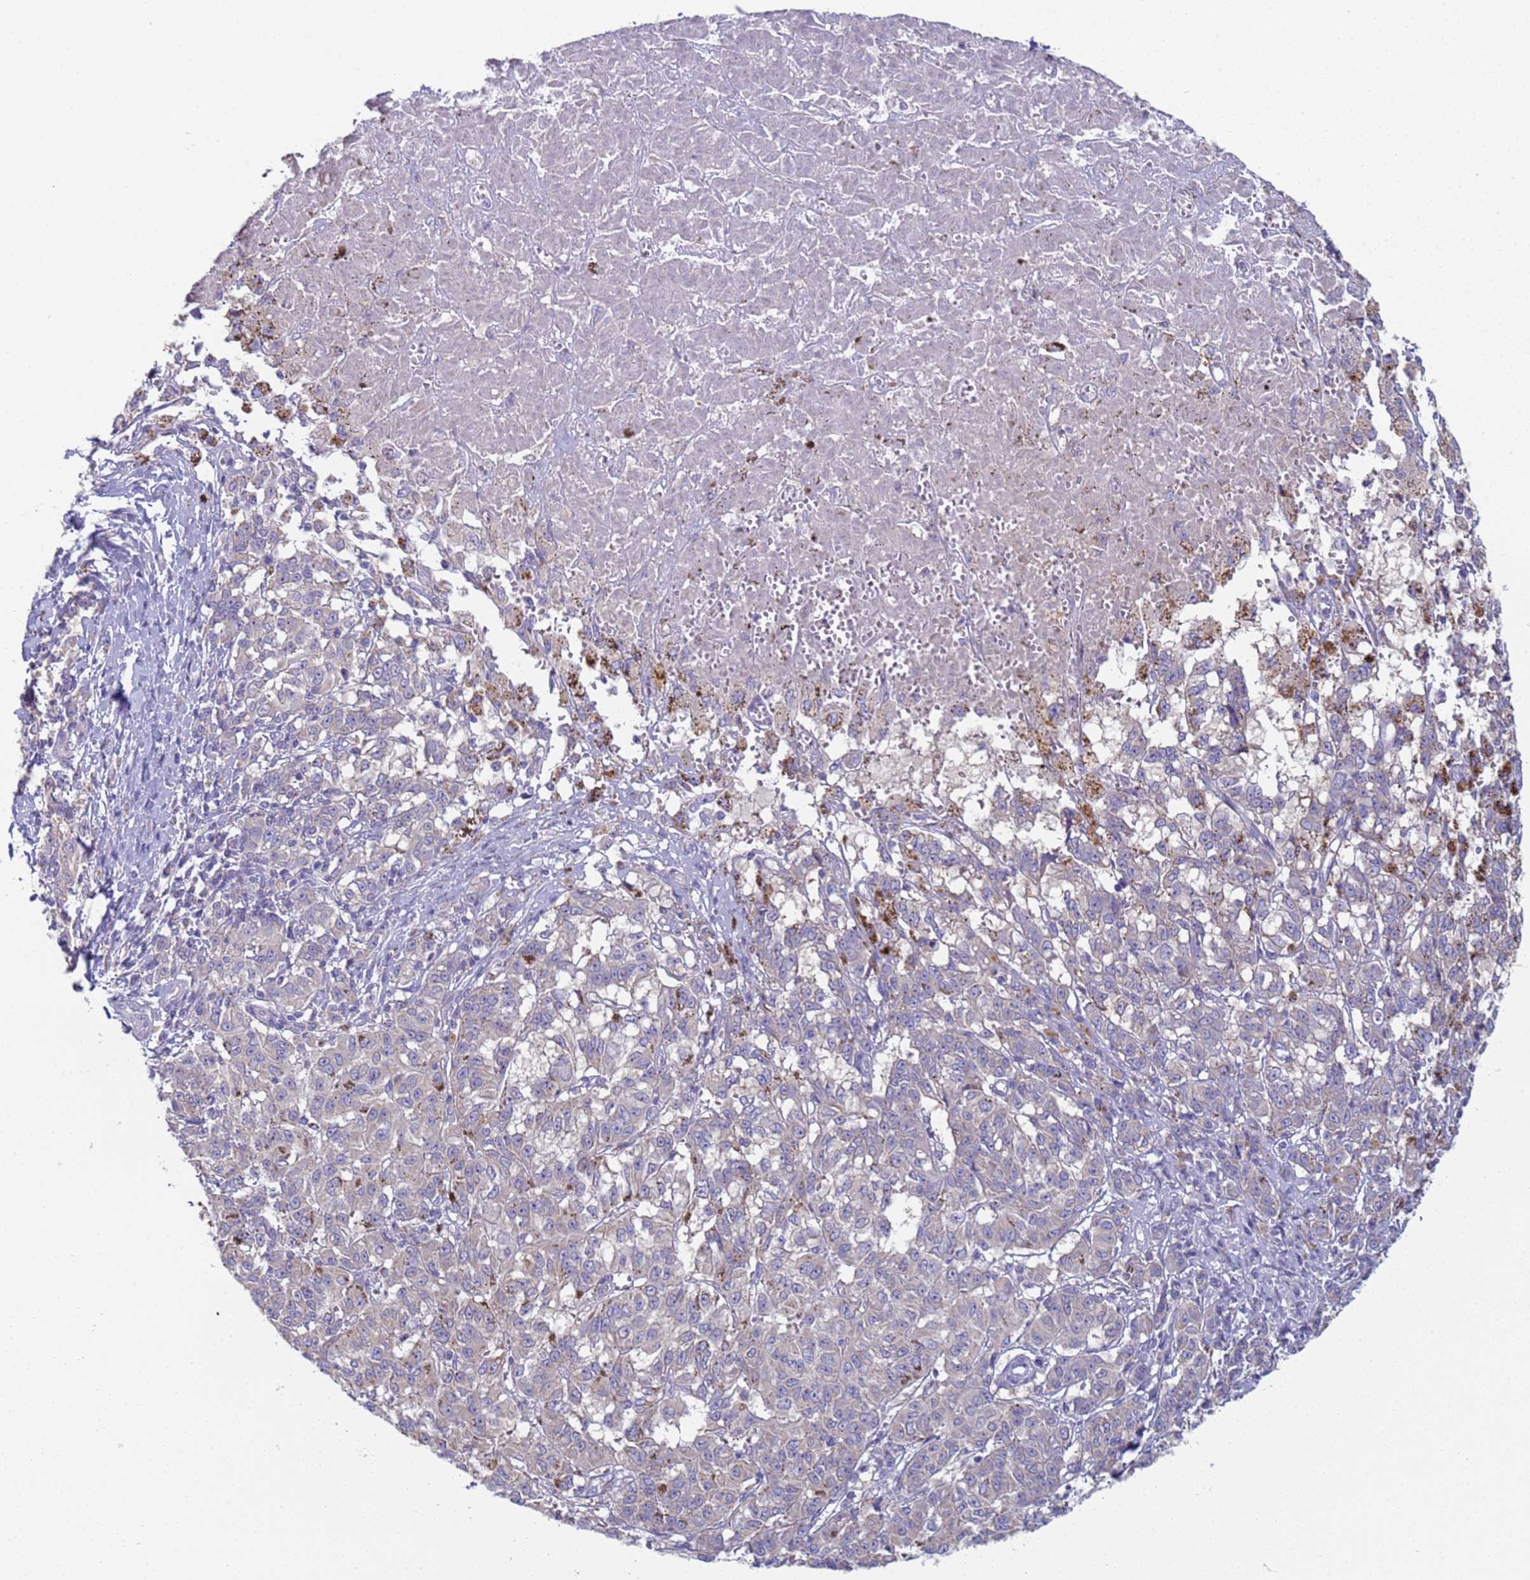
{"staining": {"intensity": "negative", "quantity": "none", "location": "none"}, "tissue": "melanoma", "cell_type": "Tumor cells", "image_type": "cancer", "snomed": [{"axis": "morphology", "description": "Malignant melanoma, NOS"}, {"axis": "topography", "description": "Skin"}], "caption": "There is no significant positivity in tumor cells of melanoma.", "gene": "CR1", "patient": {"sex": "female", "age": 72}}